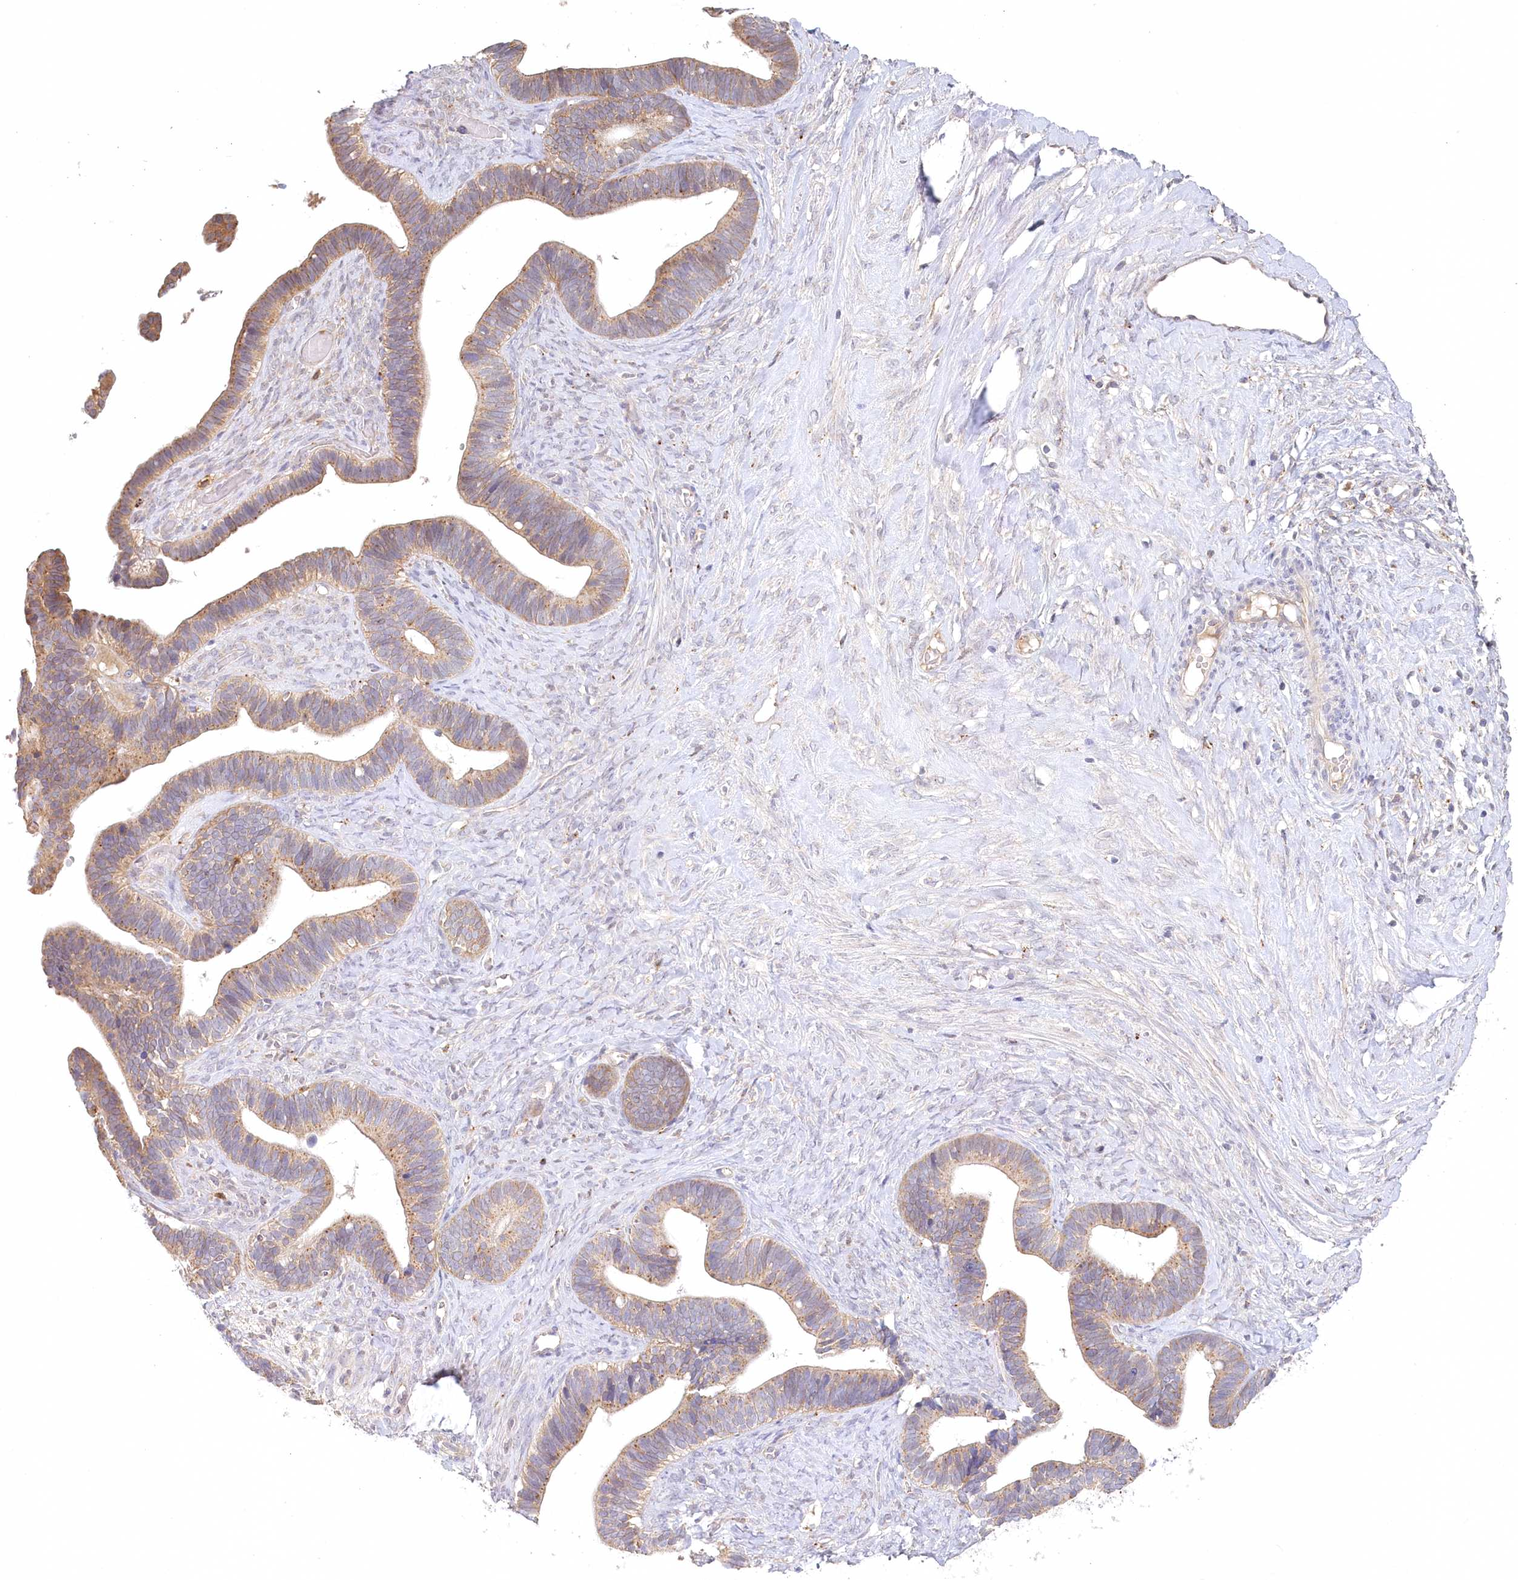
{"staining": {"intensity": "moderate", "quantity": "25%-75%", "location": "cytoplasmic/membranous"}, "tissue": "ovarian cancer", "cell_type": "Tumor cells", "image_type": "cancer", "snomed": [{"axis": "morphology", "description": "Cystadenocarcinoma, serous, NOS"}, {"axis": "topography", "description": "Ovary"}], "caption": "Moderate cytoplasmic/membranous staining for a protein is appreciated in approximately 25%-75% of tumor cells of ovarian cancer using immunohistochemistry.", "gene": "VSIG1", "patient": {"sex": "female", "age": 56}}